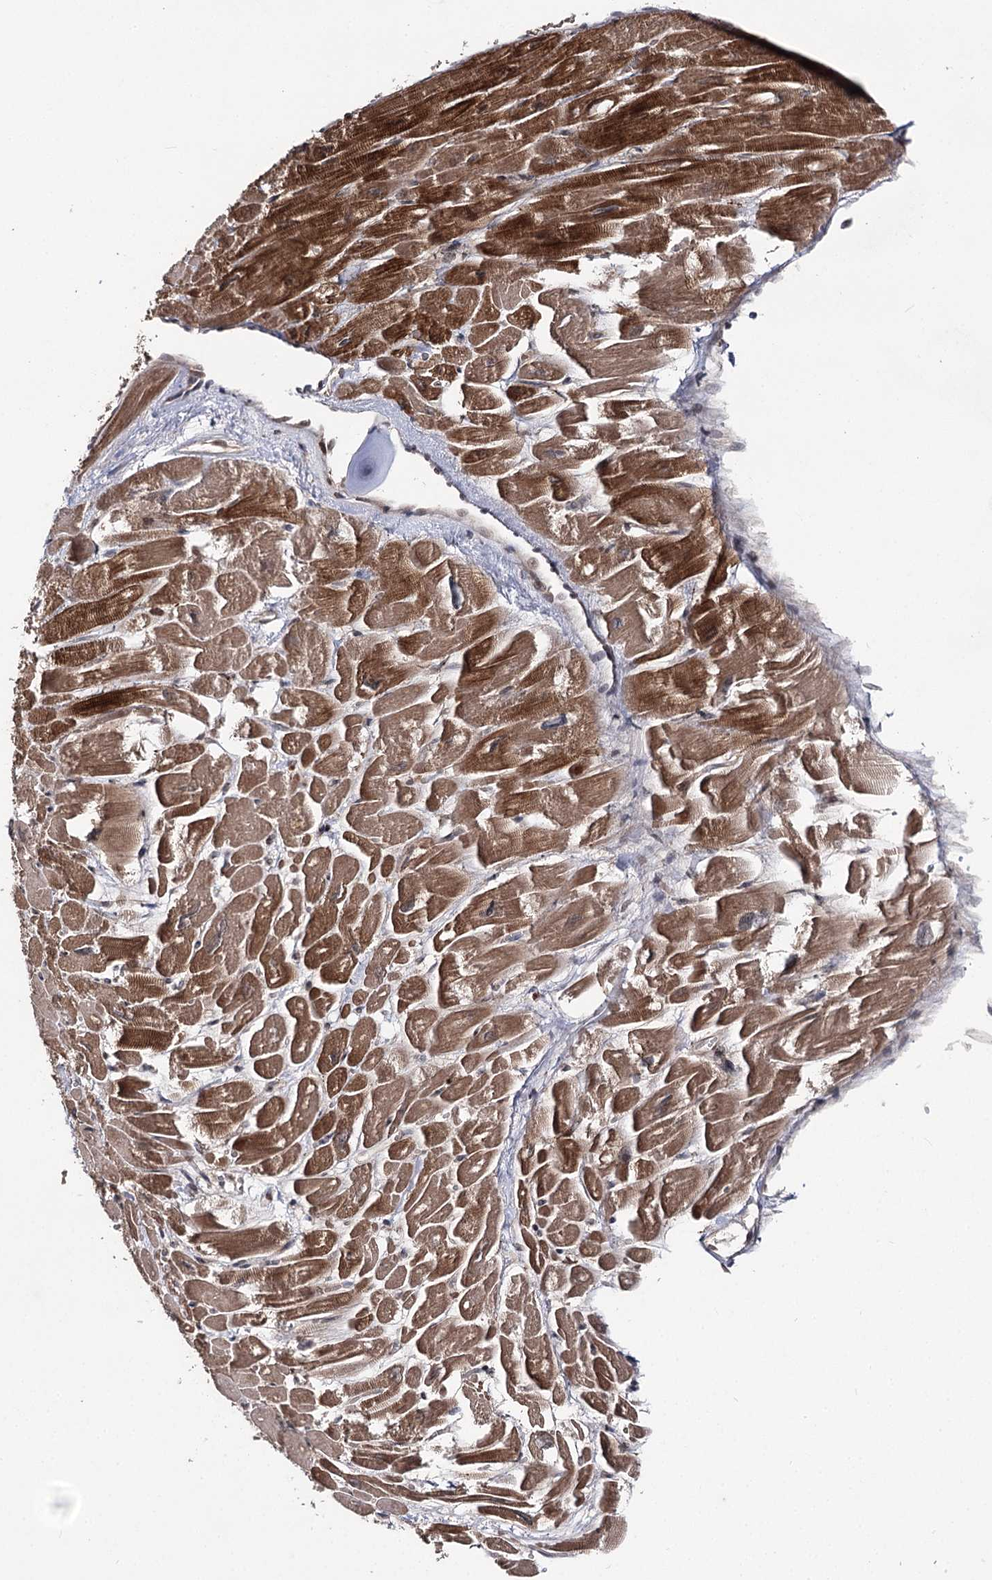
{"staining": {"intensity": "strong", "quantity": ">75%", "location": "cytoplasmic/membranous"}, "tissue": "heart muscle", "cell_type": "Cardiomyocytes", "image_type": "normal", "snomed": [{"axis": "morphology", "description": "Normal tissue, NOS"}, {"axis": "topography", "description": "Heart"}], "caption": "Heart muscle stained with DAB immunohistochemistry (IHC) shows high levels of strong cytoplasmic/membranous expression in approximately >75% of cardiomyocytes. The staining was performed using DAB (3,3'-diaminobenzidine), with brown indicating positive protein expression. Nuclei are stained blue with hematoxylin.", "gene": "FAM53B", "patient": {"sex": "male", "age": 54}}